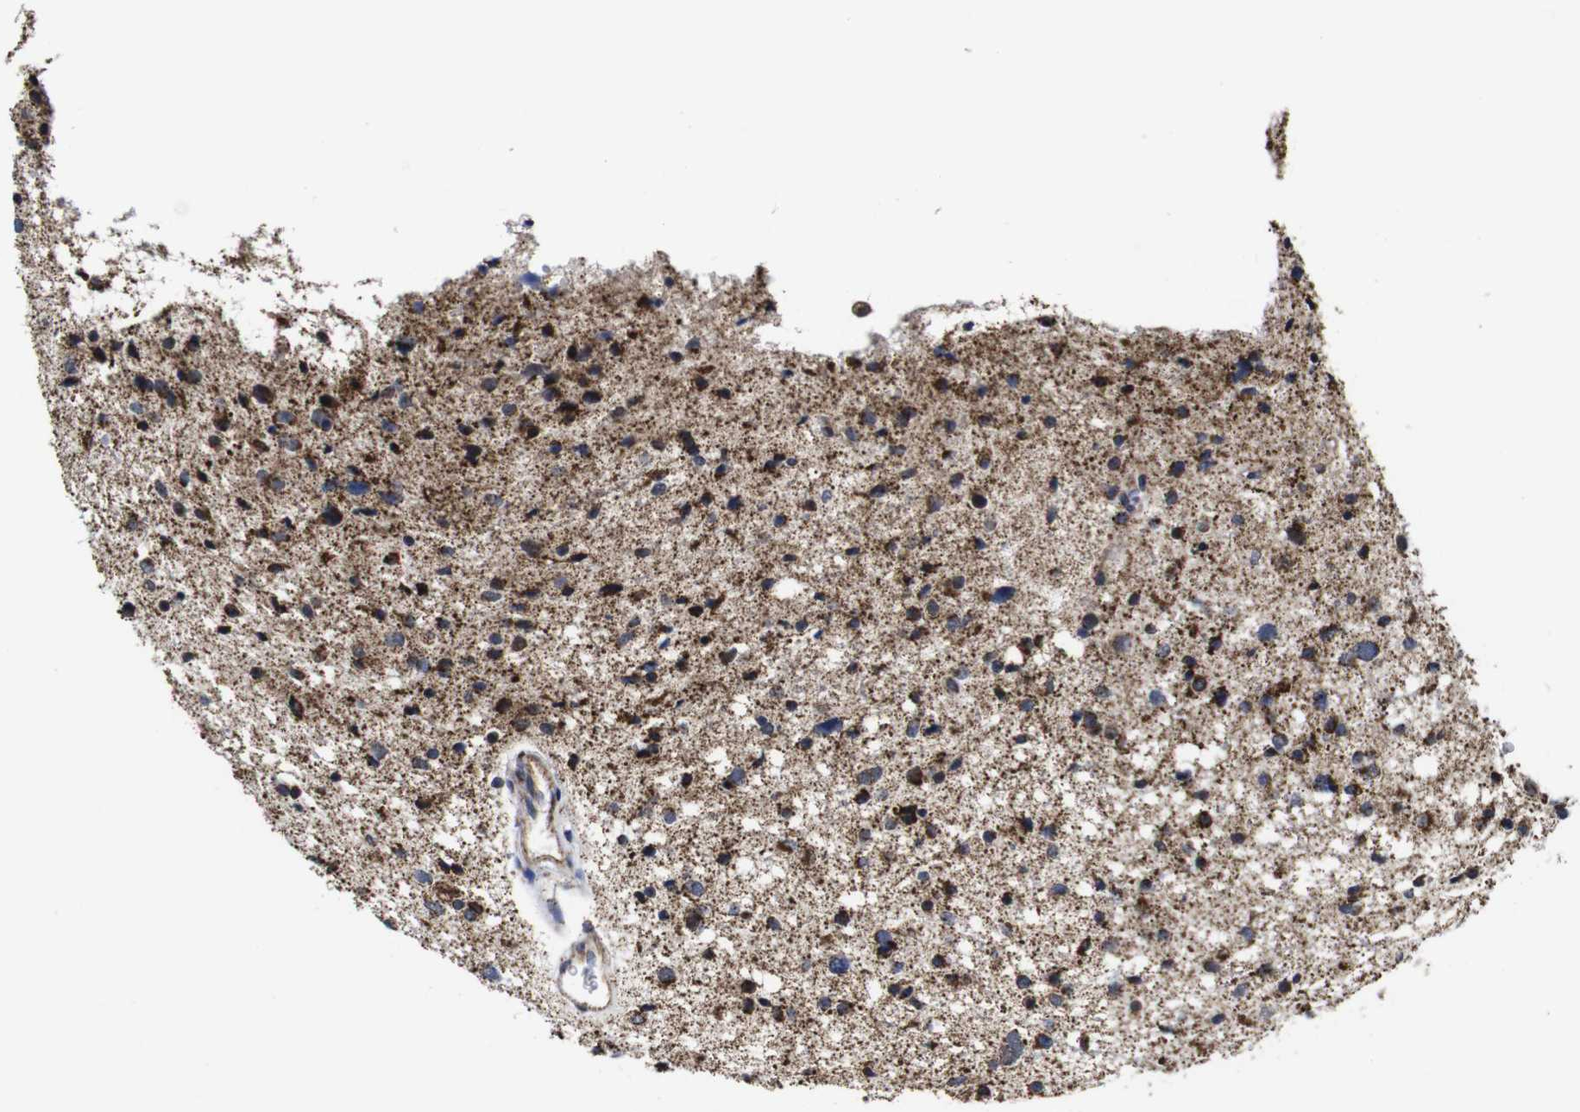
{"staining": {"intensity": "strong", "quantity": ">75%", "location": "cytoplasmic/membranous"}, "tissue": "glioma", "cell_type": "Tumor cells", "image_type": "cancer", "snomed": [{"axis": "morphology", "description": "Glioma, malignant, Low grade"}, {"axis": "topography", "description": "Brain"}], "caption": "Strong cytoplasmic/membranous protein positivity is present in approximately >75% of tumor cells in glioma. The protein of interest is shown in brown color, while the nuclei are stained blue.", "gene": "C17orf80", "patient": {"sex": "female", "age": 37}}